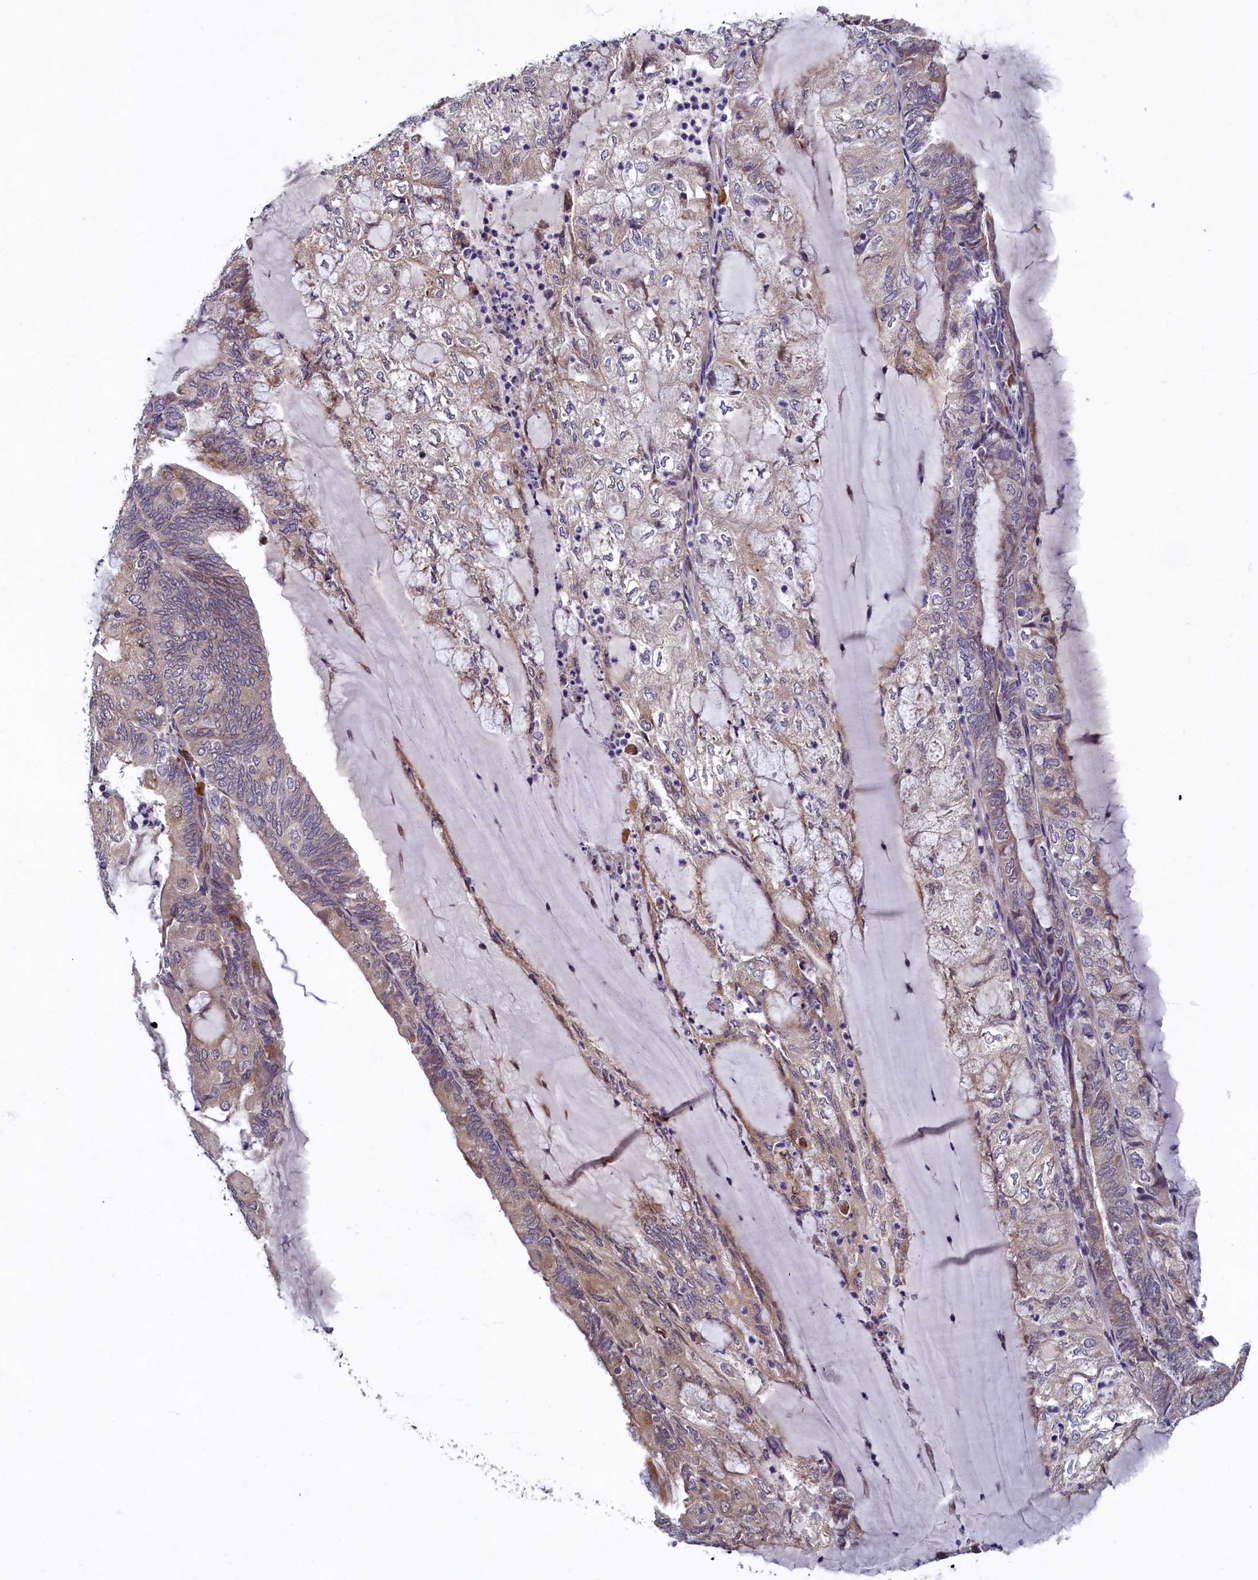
{"staining": {"intensity": "weak", "quantity": "<25%", "location": "cytoplasmic/membranous"}, "tissue": "endometrial cancer", "cell_type": "Tumor cells", "image_type": "cancer", "snomed": [{"axis": "morphology", "description": "Adenocarcinoma, NOS"}, {"axis": "topography", "description": "Endometrium"}], "caption": "IHC of human adenocarcinoma (endometrial) demonstrates no expression in tumor cells.", "gene": "SLC16A14", "patient": {"sex": "female", "age": 81}}